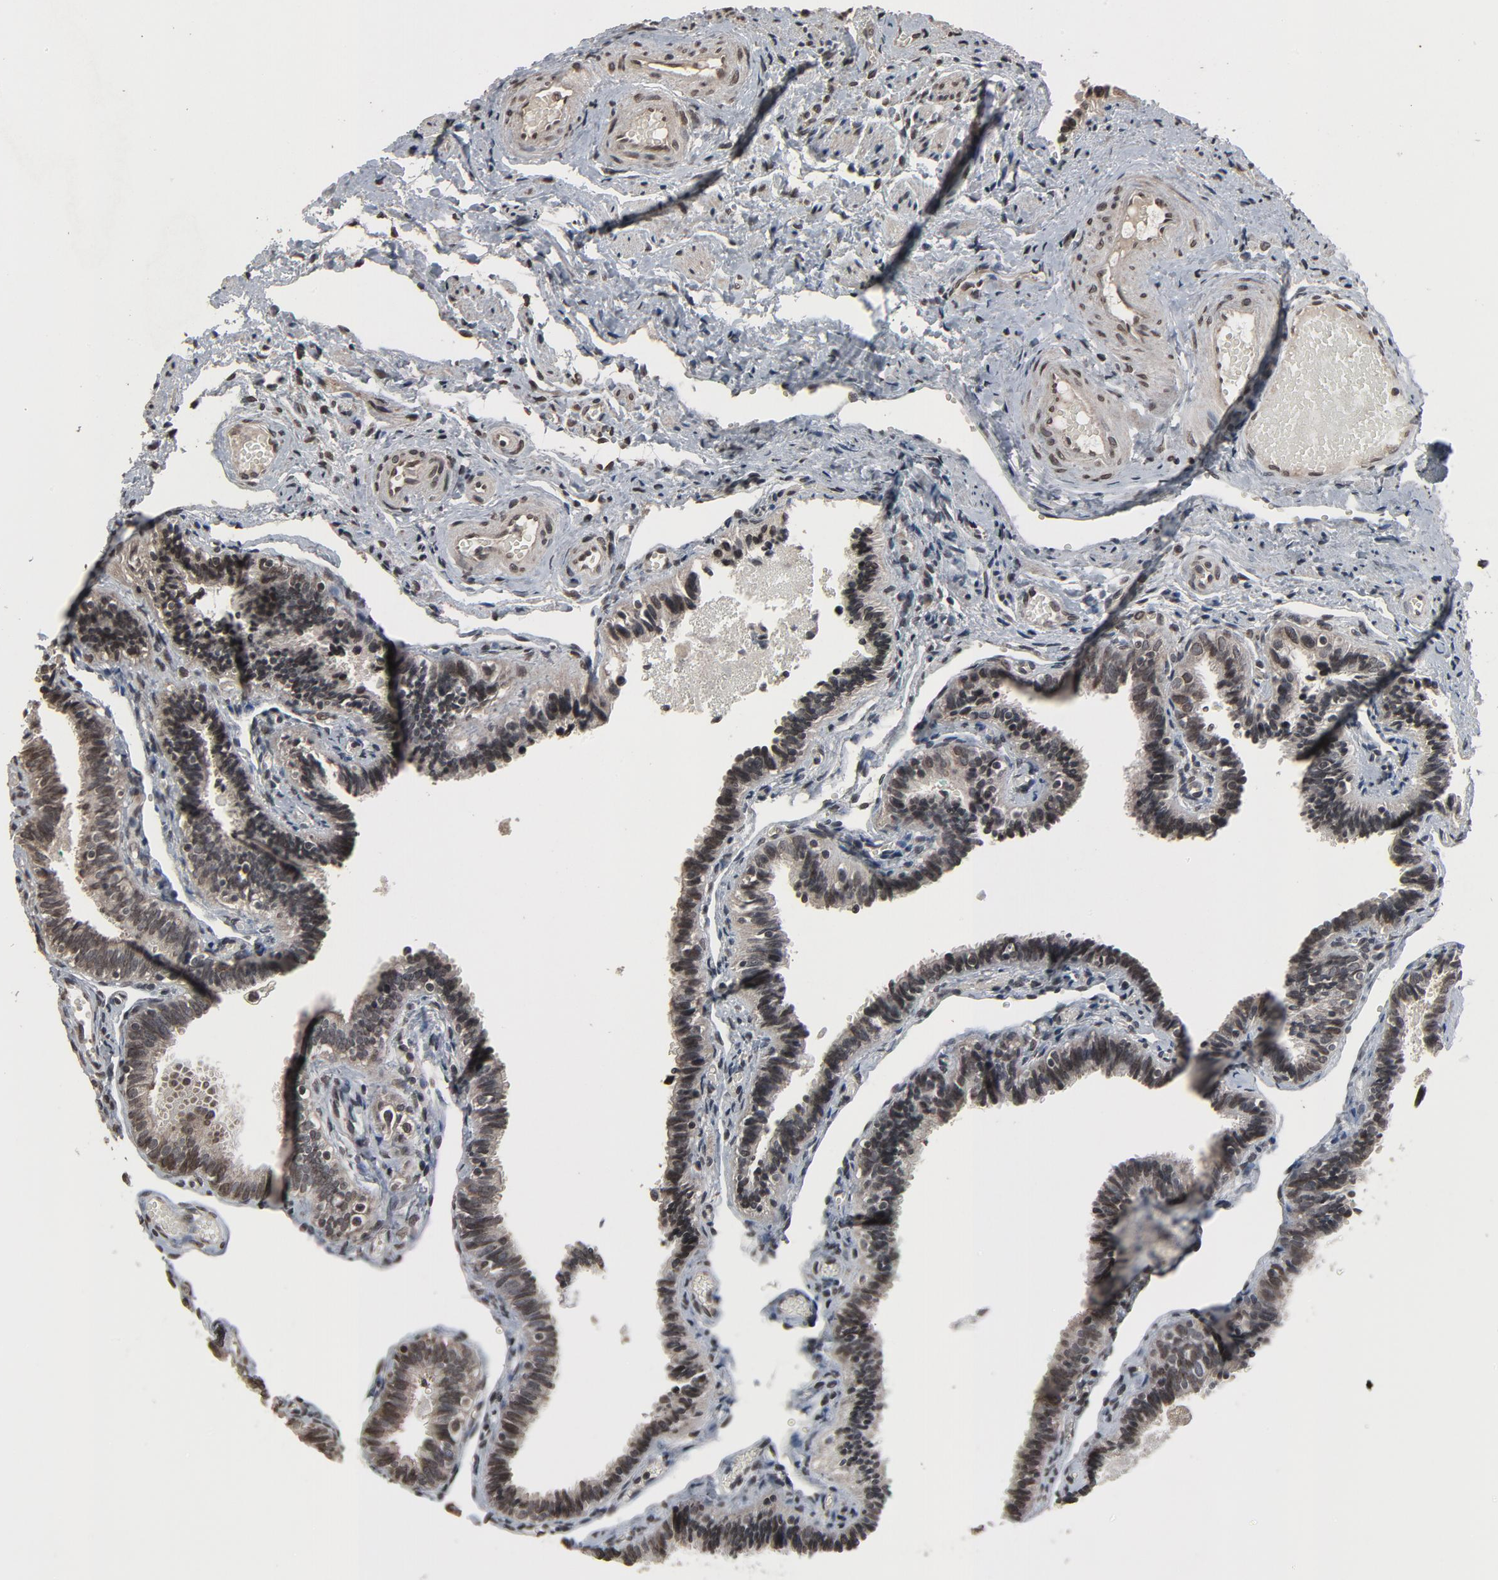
{"staining": {"intensity": "moderate", "quantity": ">75%", "location": "cytoplasmic/membranous,nuclear"}, "tissue": "fallopian tube", "cell_type": "Glandular cells", "image_type": "normal", "snomed": [{"axis": "morphology", "description": "Normal tissue, NOS"}, {"axis": "topography", "description": "Fallopian tube"}], "caption": "Moderate cytoplasmic/membranous,nuclear expression is appreciated in about >75% of glandular cells in unremarkable fallopian tube.", "gene": "POM121", "patient": {"sex": "female", "age": 46}}